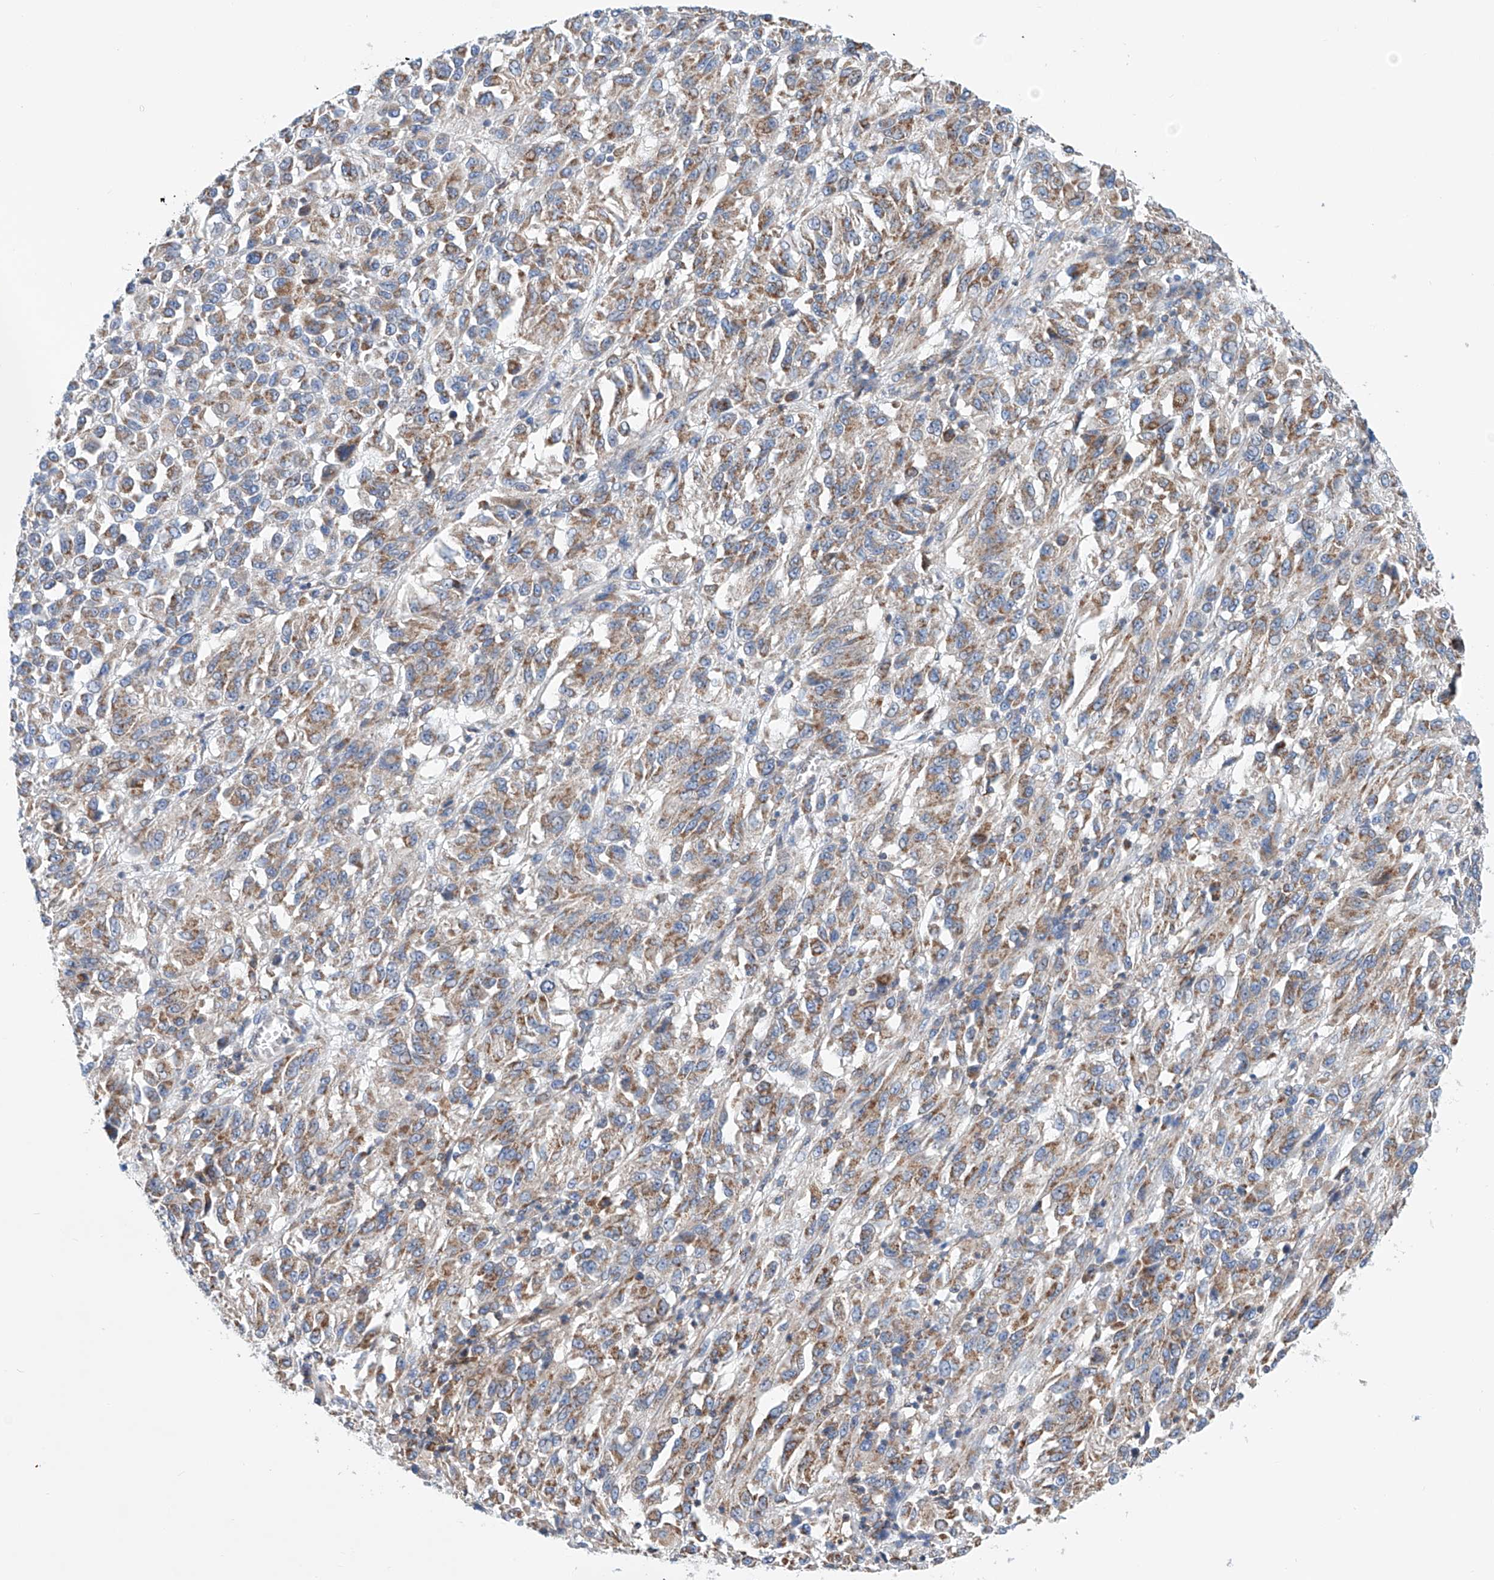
{"staining": {"intensity": "weak", "quantity": ">75%", "location": "cytoplasmic/membranous"}, "tissue": "melanoma", "cell_type": "Tumor cells", "image_type": "cancer", "snomed": [{"axis": "morphology", "description": "Malignant melanoma, Metastatic site"}, {"axis": "topography", "description": "Lung"}], "caption": "IHC (DAB (3,3'-diaminobenzidine)) staining of melanoma exhibits weak cytoplasmic/membranous protein expression in about >75% of tumor cells.", "gene": "MAD2L1", "patient": {"sex": "male", "age": 64}}